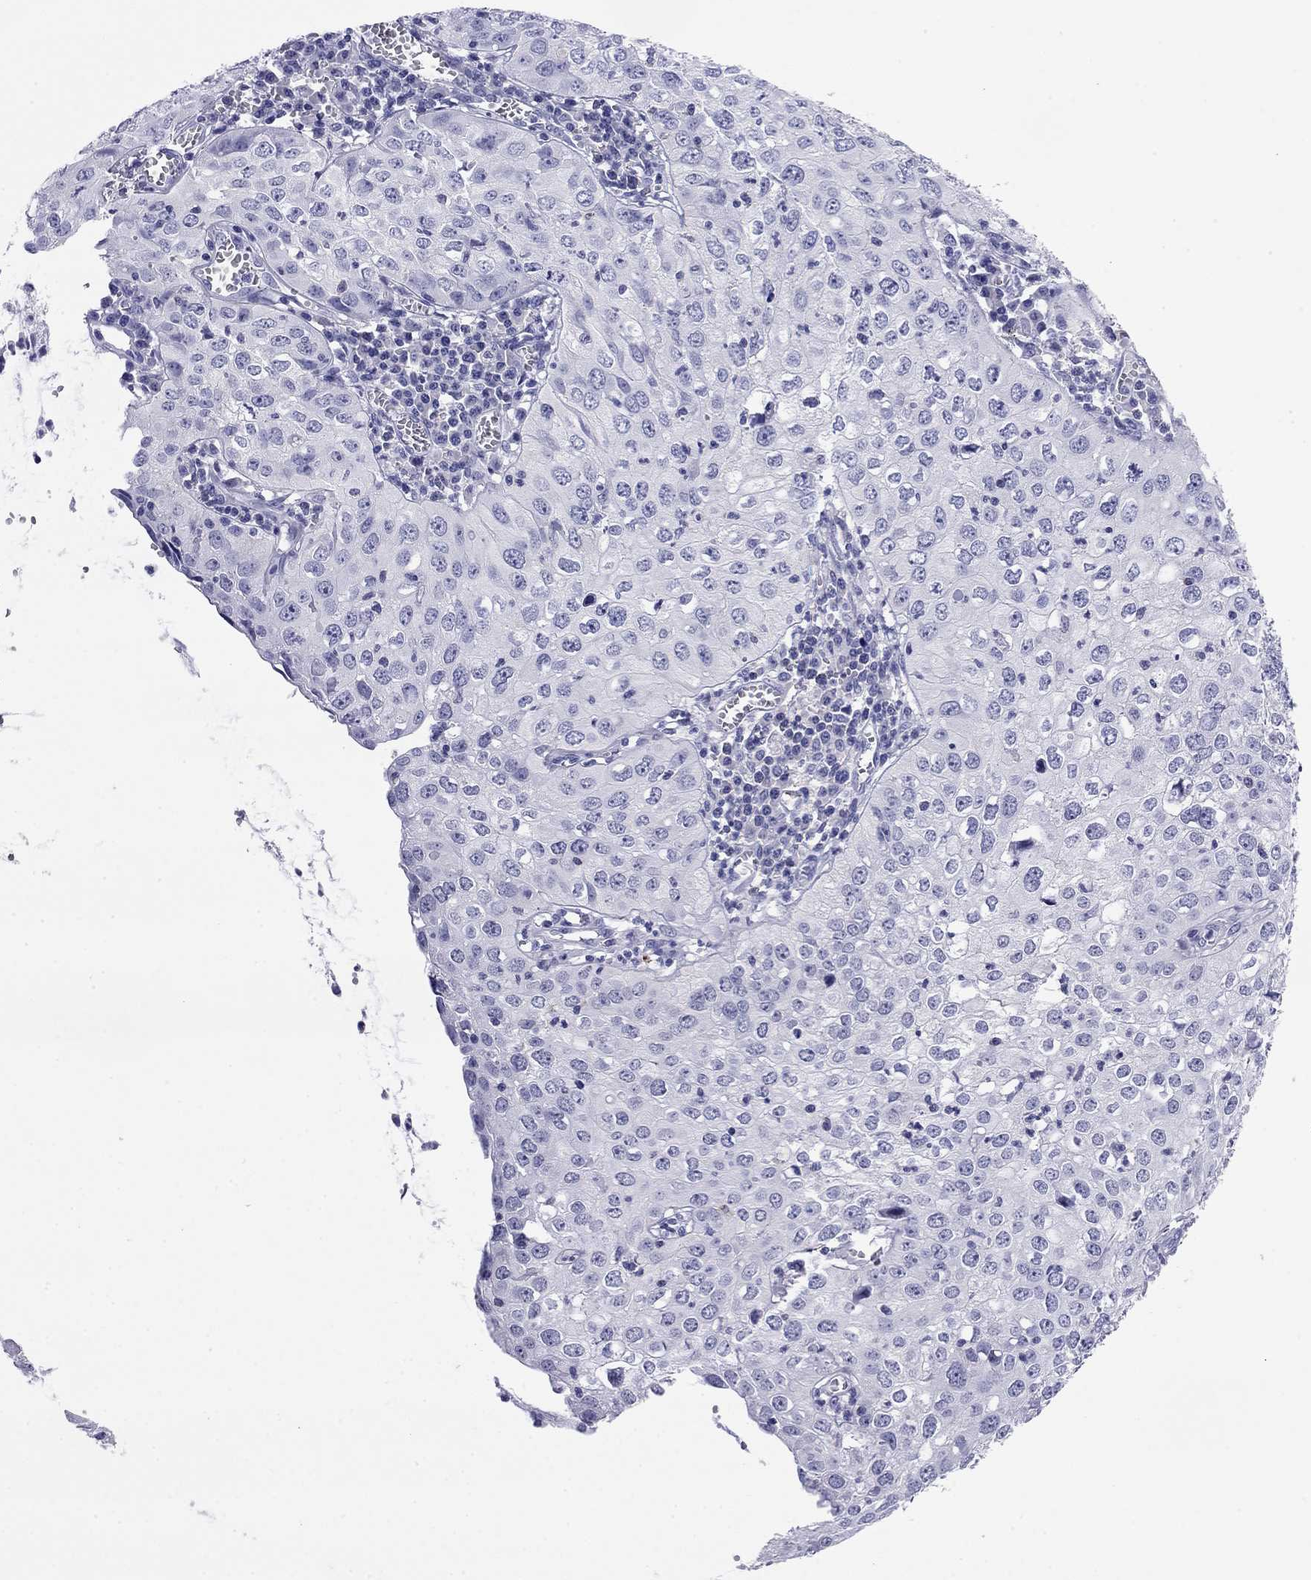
{"staining": {"intensity": "negative", "quantity": "none", "location": "none"}, "tissue": "cervical cancer", "cell_type": "Tumor cells", "image_type": "cancer", "snomed": [{"axis": "morphology", "description": "Squamous cell carcinoma, NOS"}, {"axis": "topography", "description": "Cervix"}], "caption": "This histopathology image is of cervical cancer stained with IHC to label a protein in brown with the nuclei are counter-stained blue. There is no expression in tumor cells.", "gene": "ODF4", "patient": {"sex": "female", "age": 24}}